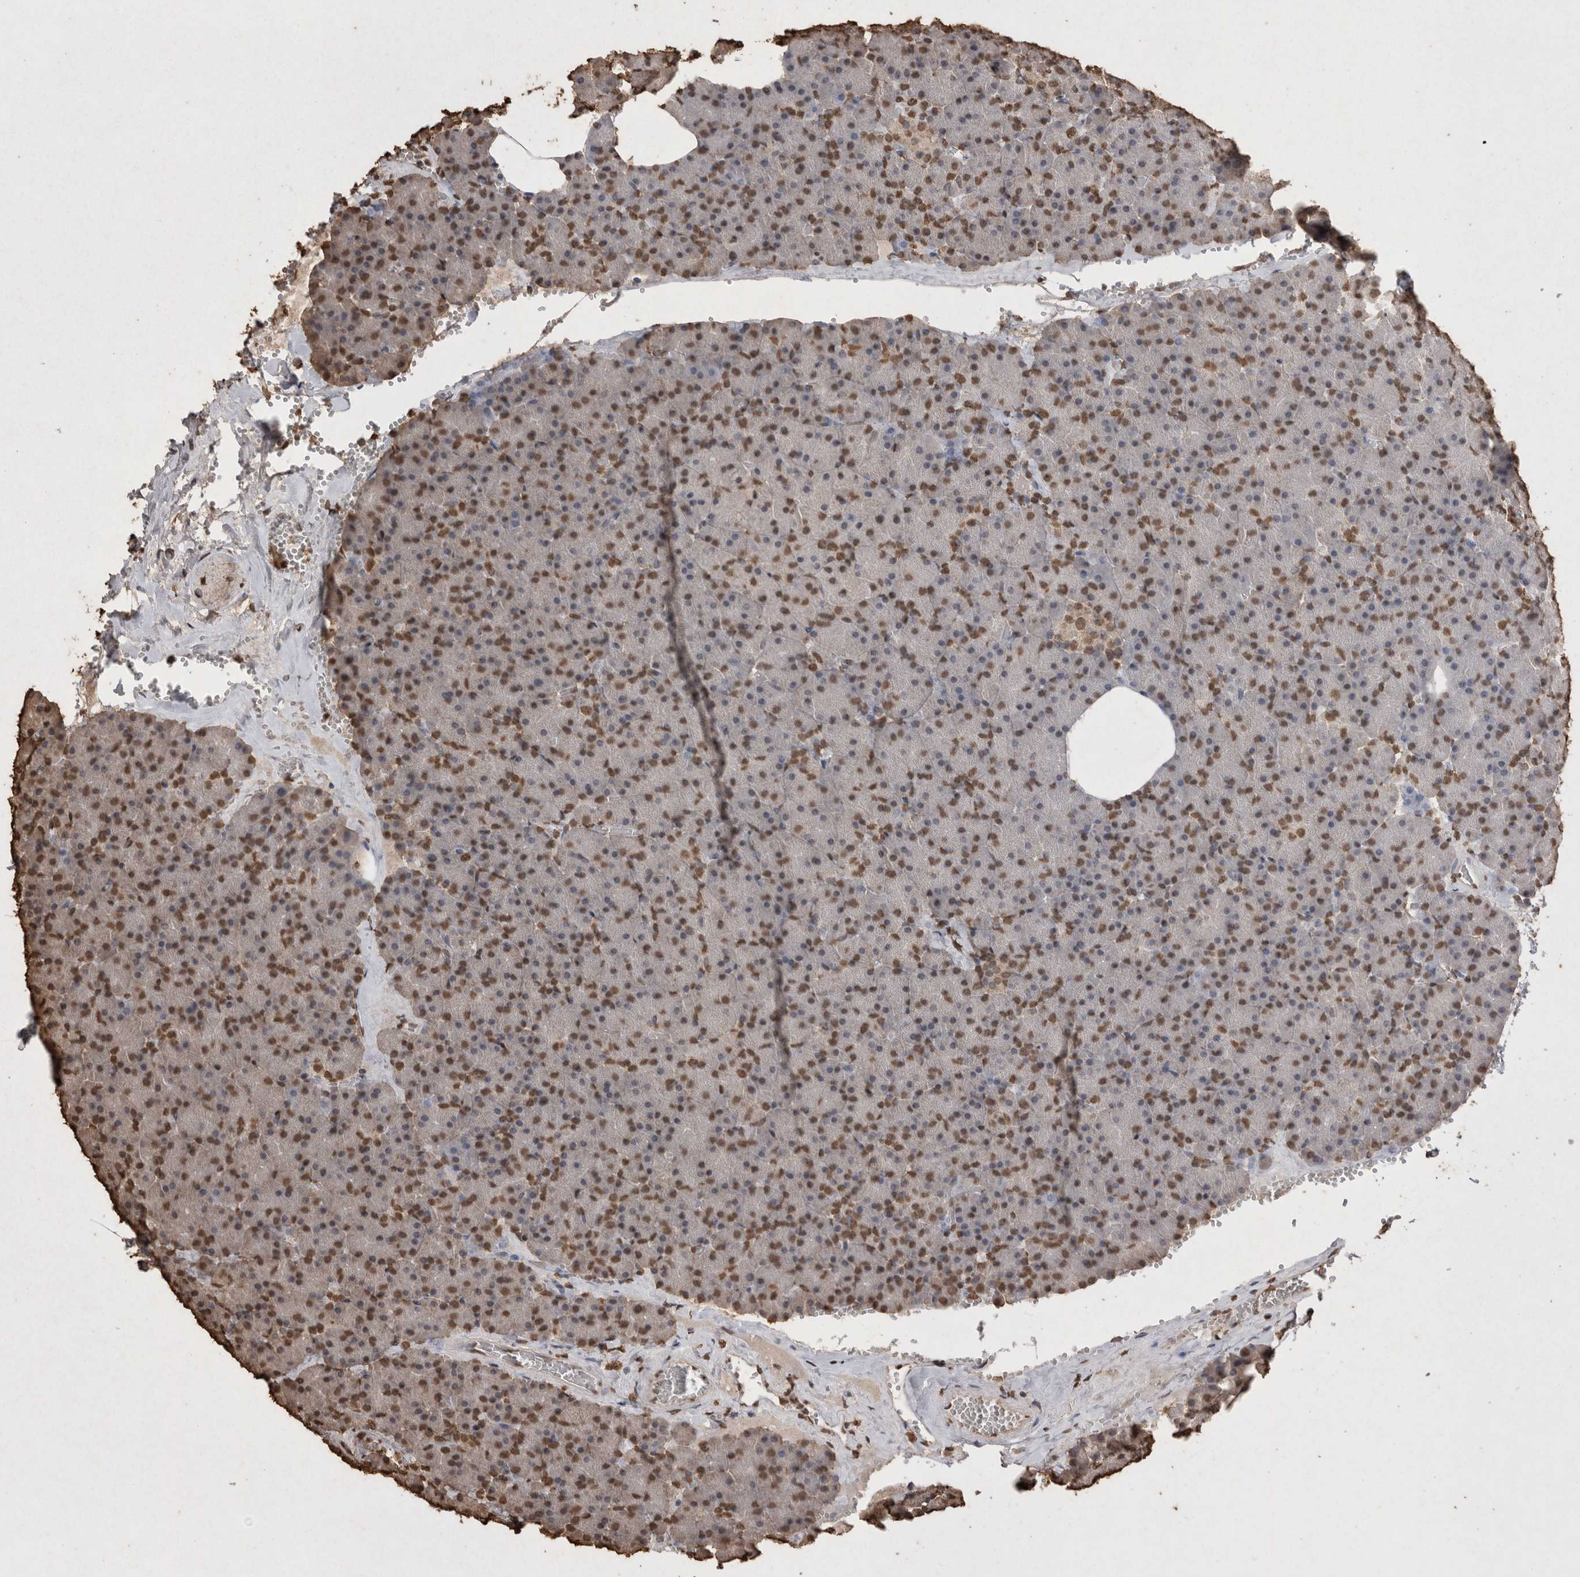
{"staining": {"intensity": "moderate", "quantity": ">75%", "location": "nuclear"}, "tissue": "pancreas", "cell_type": "Exocrine glandular cells", "image_type": "normal", "snomed": [{"axis": "morphology", "description": "Normal tissue, NOS"}, {"axis": "morphology", "description": "Carcinoid, malignant, NOS"}, {"axis": "topography", "description": "Pancreas"}], "caption": "Pancreas stained with DAB (3,3'-diaminobenzidine) IHC shows medium levels of moderate nuclear expression in about >75% of exocrine glandular cells. The protein is stained brown, and the nuclei are stained in blue (DAB (3,3'-diaminobenzidine) IHC with brightfield microscopy, high magnification).", "gene": "POU5F1", "patient": {"sex": "female", "age": 35}}